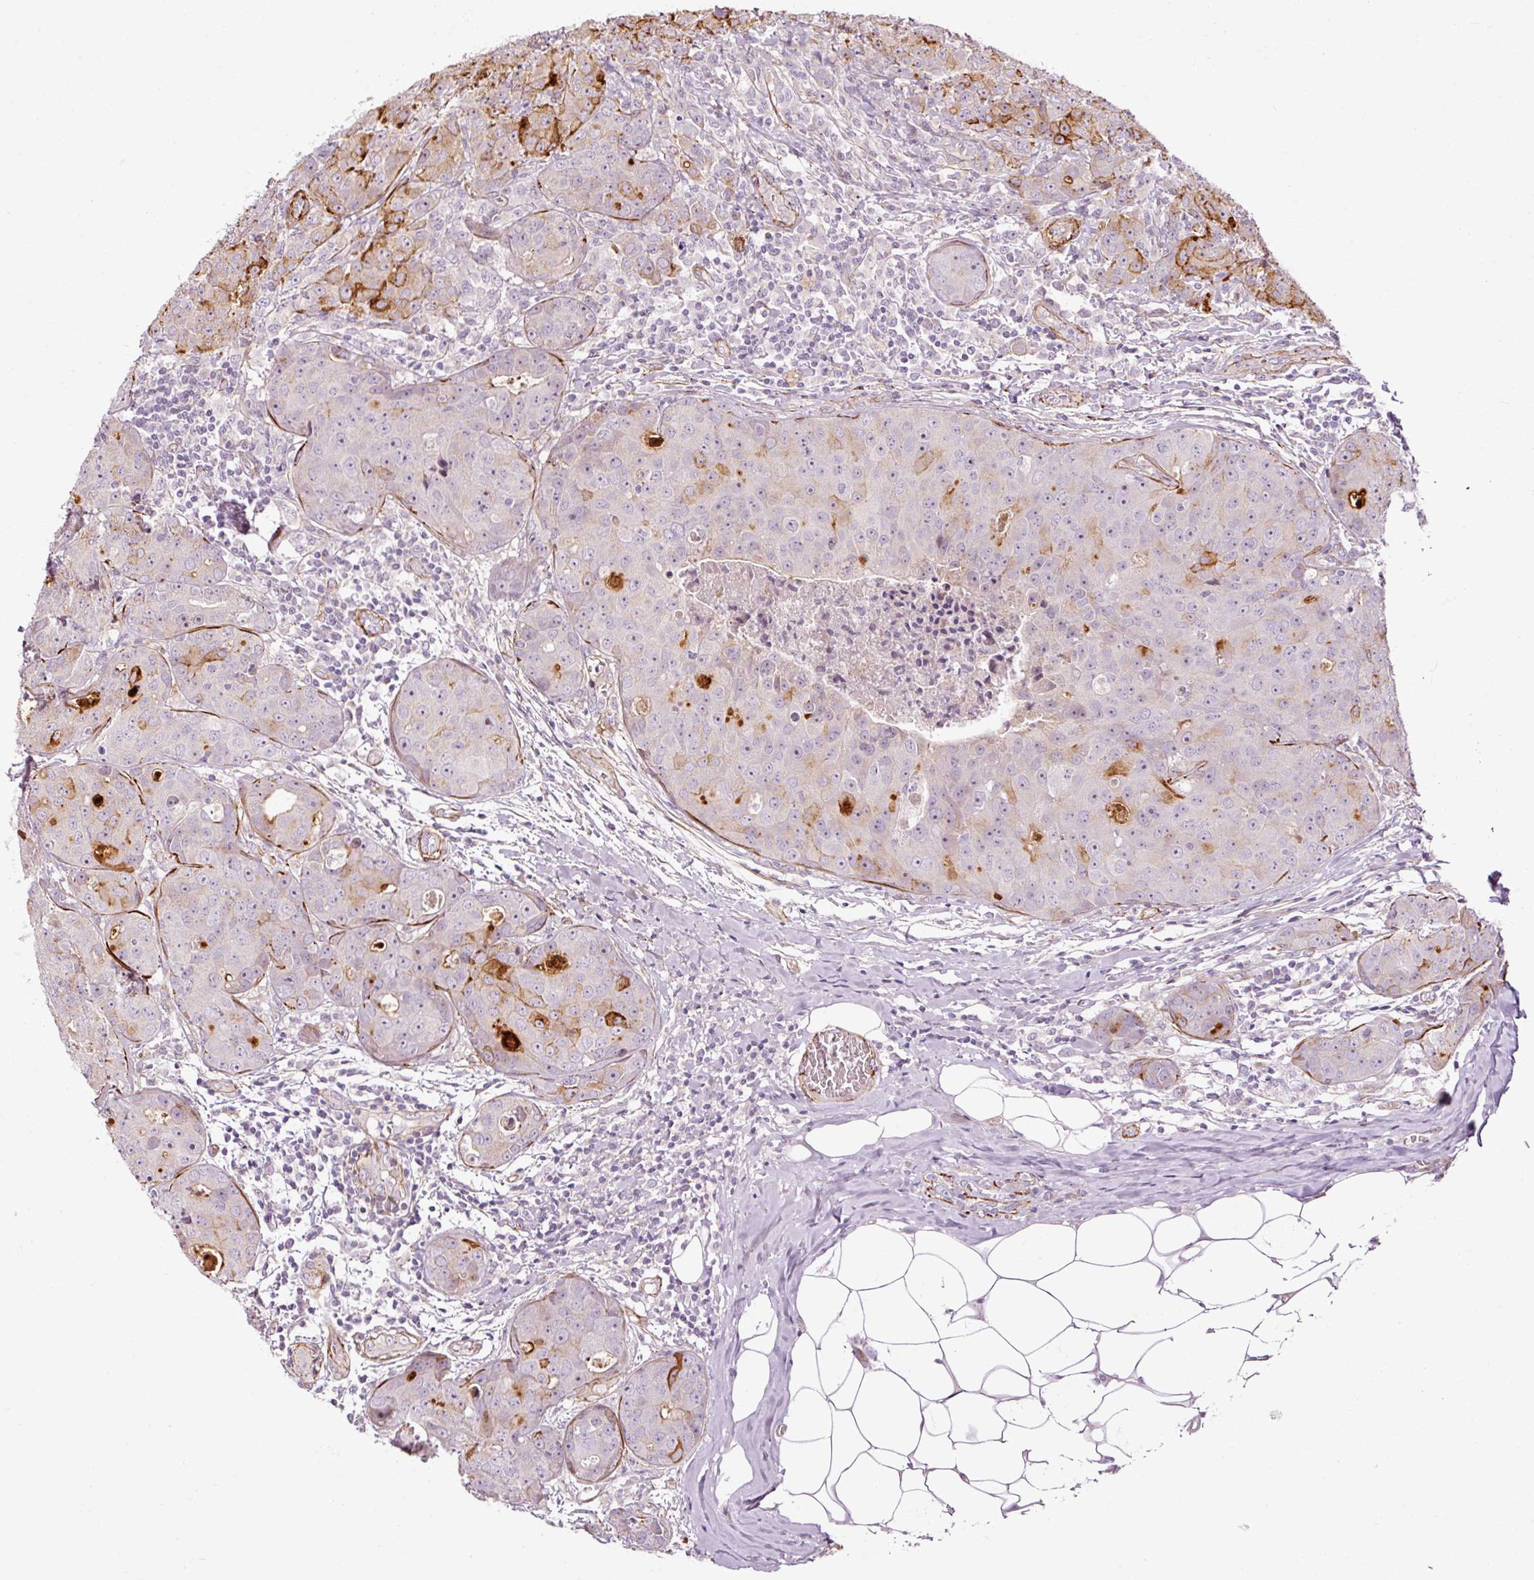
{"staining": {"intensity": "strong", "quantity": "<25%", "location": "cytoplasmic/membranous"}, "tissue": "breast cancer", "cell_type": "Tumor cells", "image_type": "cancer", "snomed": [{"axis": "morphology", "description": "Duct carcinoma"}, {"axis": "topography", "description": "Breast"}], "caption": "A micrograph of breast cancer (infiltrating ductal carcinoma) stained for a protein shows strong cytoplasmic/membranous brown staining in tumor cells. (DAB (3,3'-diaminobenzidine) IHC with brightfield microscopy, high magnification).", "gene": "ANKRD20A1", "patient": {"sex": "female", "age": 43}}